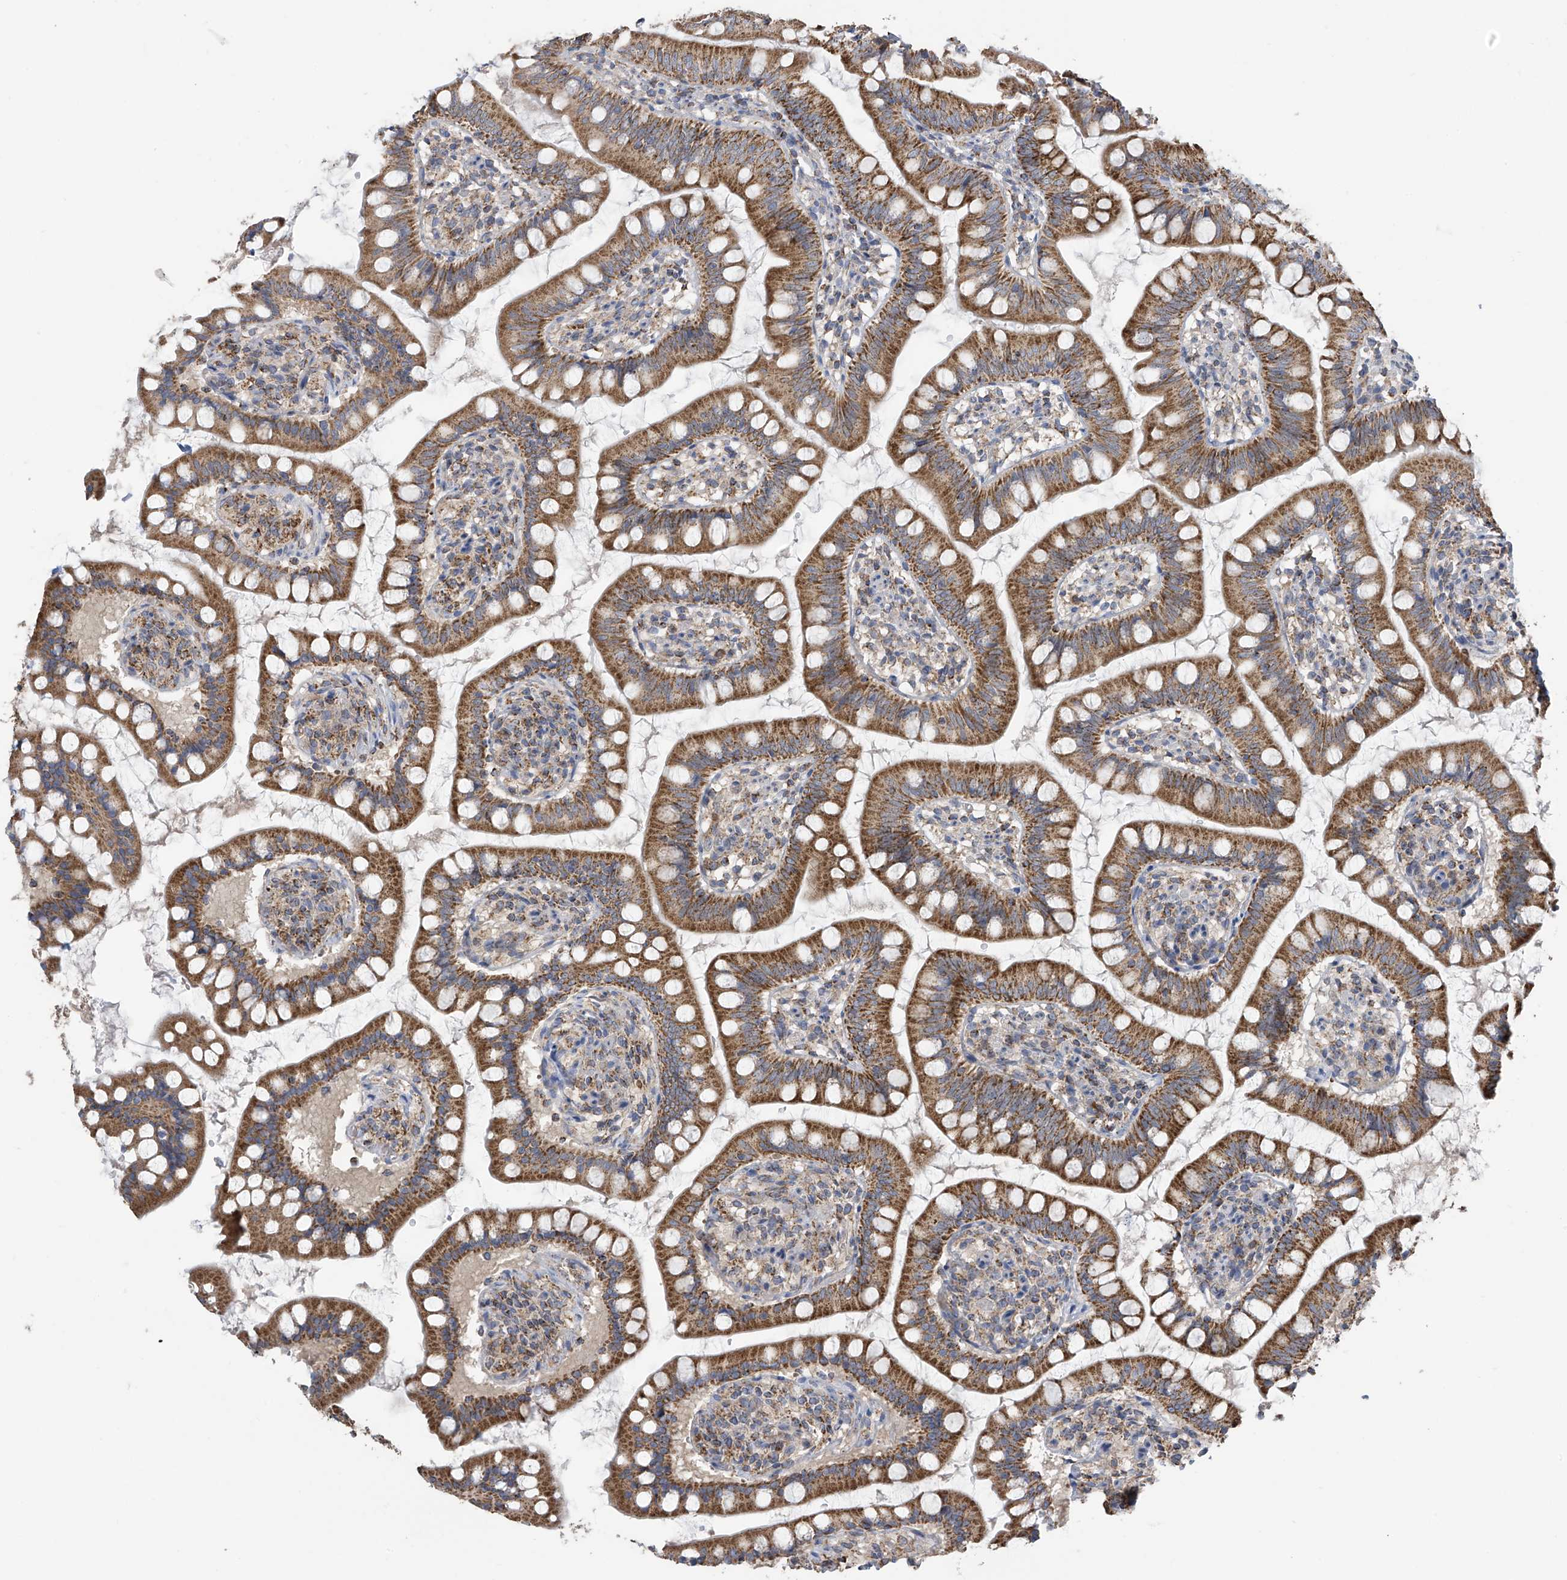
{"staining": {"intensity": "moderate", "quantity": ">75%", "location": "cytoplasmic/membranous"}, "tissue": "small intestine", "cell_type": "Glandular cells", "image_type": "normal", "snomed": [{"axis": "morphology", "description": "Normal tissue, NOS"}, {"axis": "topography", "description": "Small intestine"}], "caption": "Unremarkable small intestine exhibits moderate cytoplasmic/membranous expression in about >75% of glandular cells.", "gene": "PNPT1", "patient": {"sex": "male", "age": 7}}